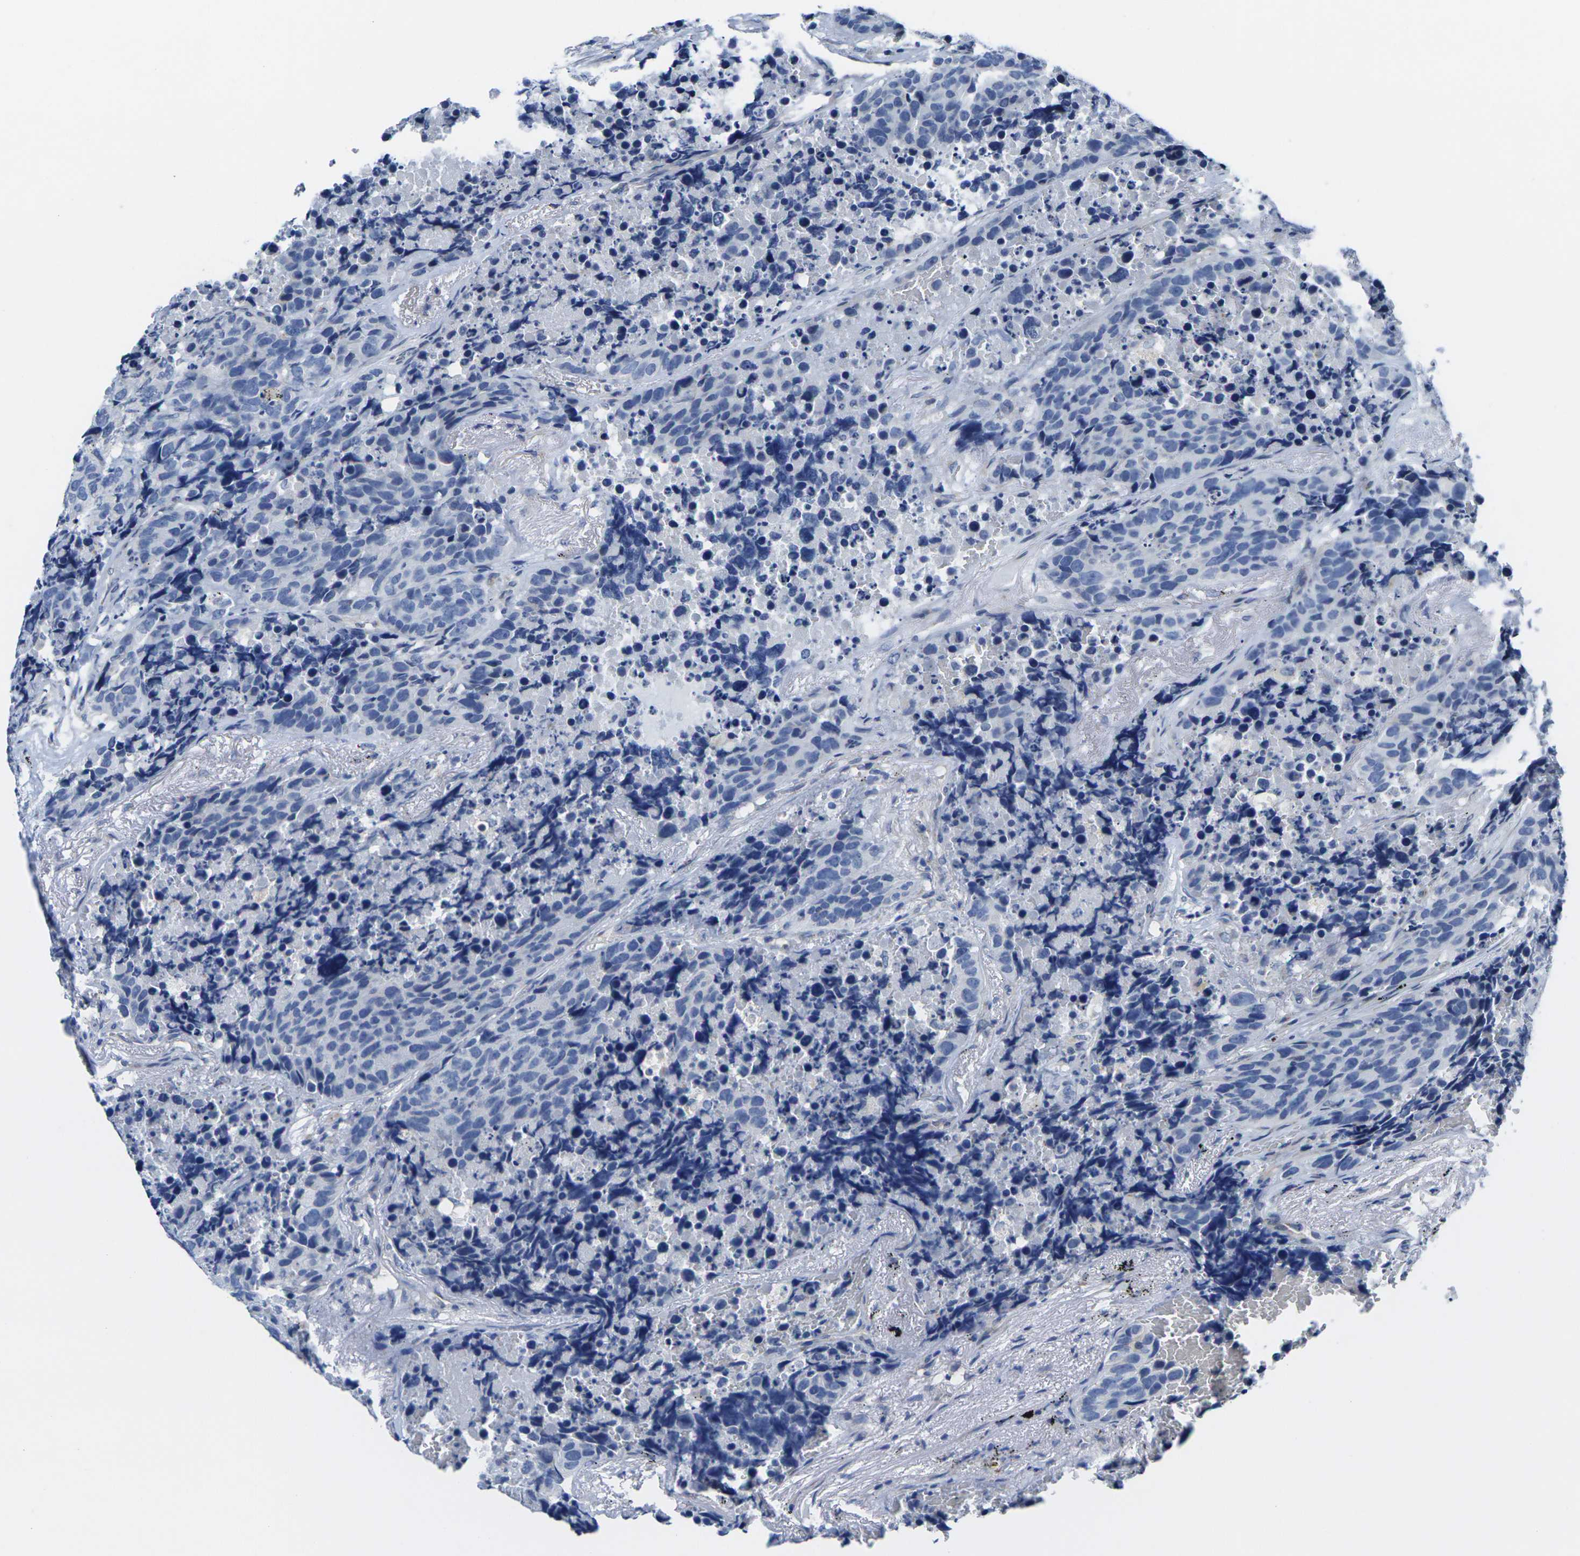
{"staining": {"intensity": "negative", "quantity": "none", "location": "none"}, "tissue": "carcinoid", "cell_type": "Tumor cells", "image_type": "cancer", "snomed": [{"axis": "morphology", "description": "Carcinoid, malignant, NOS"}, {"axis": "topography", "description": "Lung"}], "caption": "This is an immunohistochemistry (IHC) image of malignant carcinoid. There is no positivity in tumor cells.", "gene": "CRK", "patient": {"sex": "male", "age": 60}}